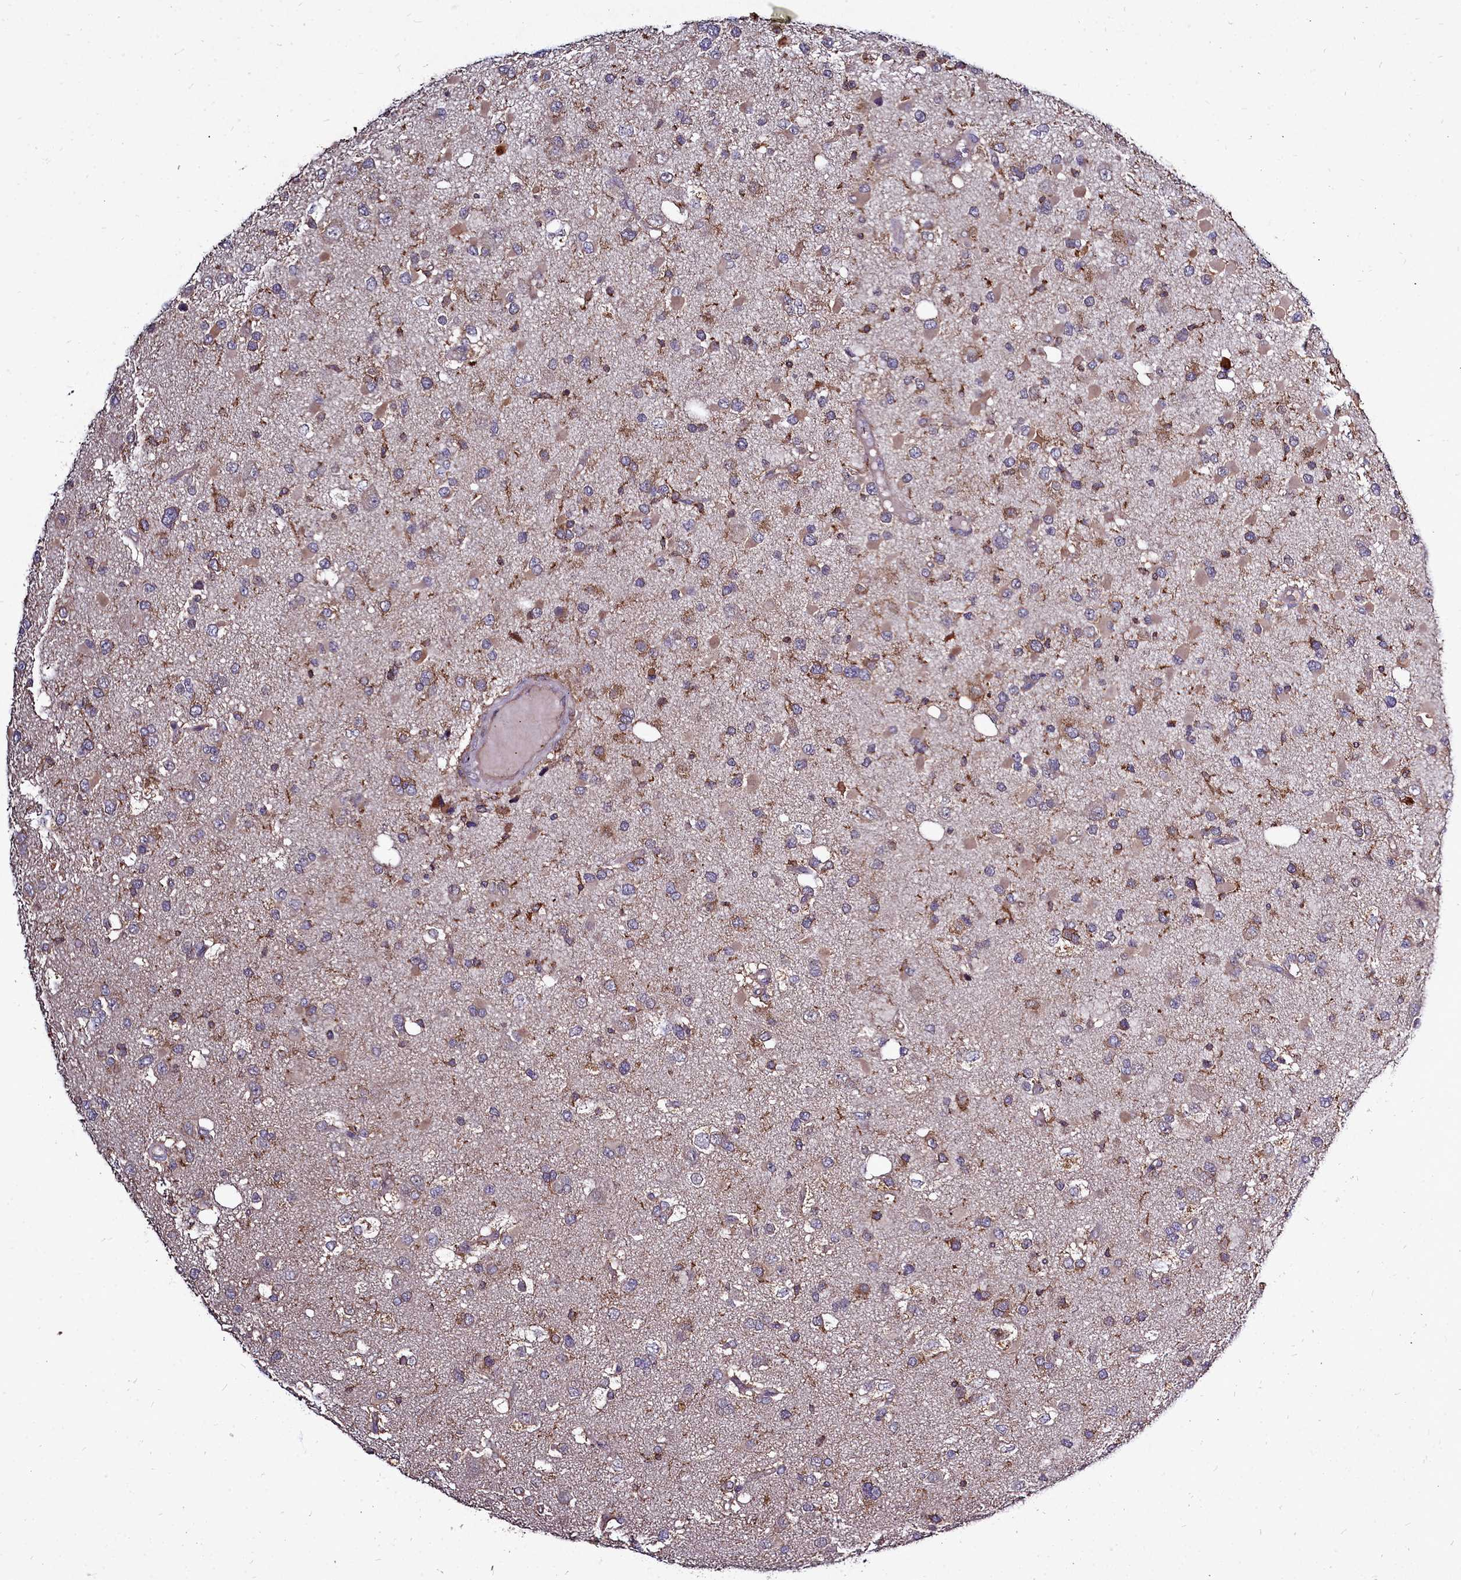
{"staining": {"intensity": "moderate", "quantity": ">75%", "location": "cytoplasmic/membranous"}, "tissue": "glioma", "cell_type": "Tumor cells", "image_type": "cancer", "snomed": [{"axis": "morphology", "description": "Glioma, malignant, High grade"}, {"axis": "topography", "description": "Brain"}], "caption": "A brown stain highlights moderate cytoplasmic/membranous expression of a protein in glioma tumor cells.", "gene": "NCKAP1L", "patient": {"sex": "male", "age": 53}}